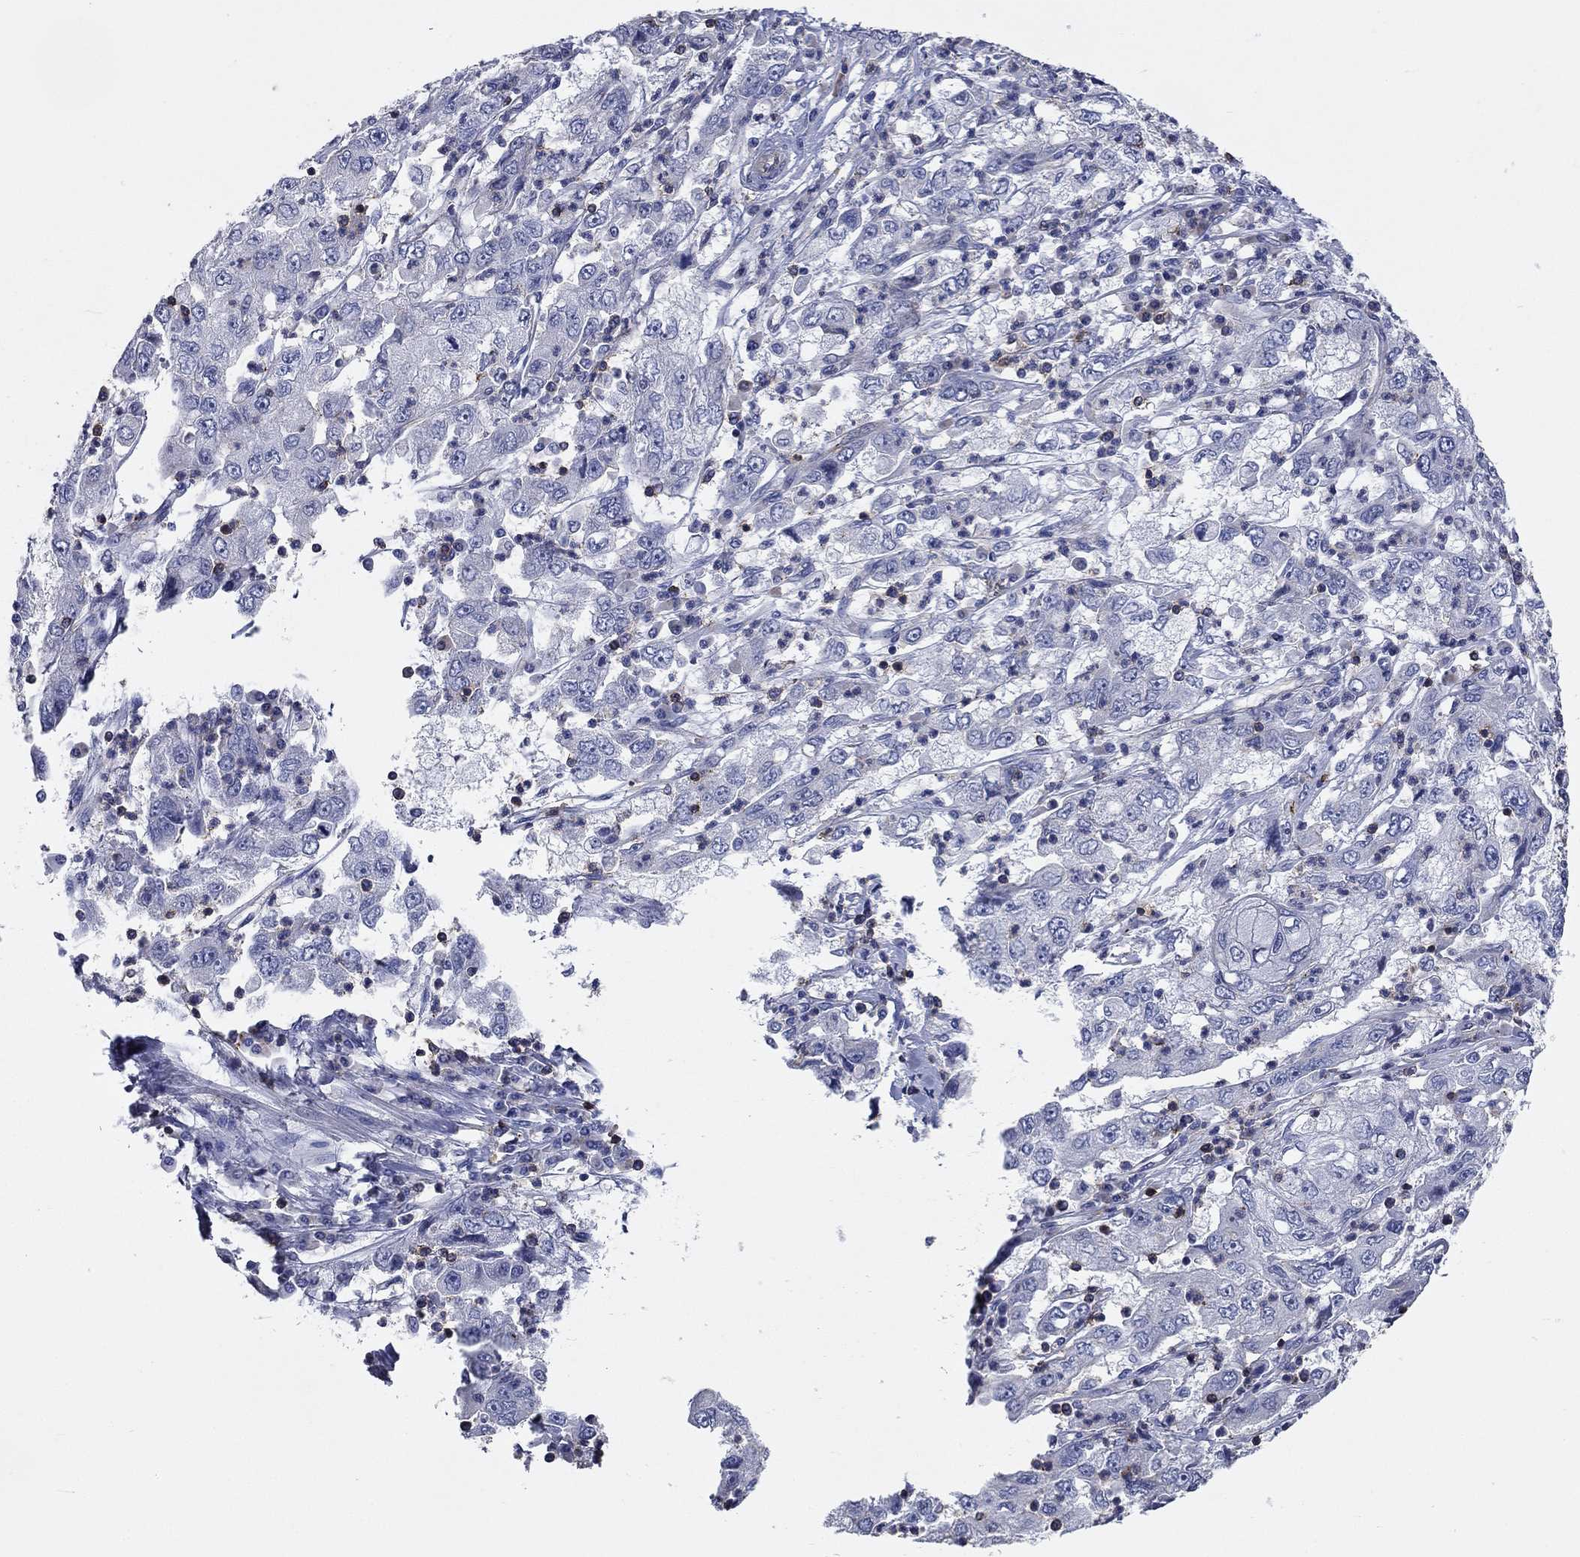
{"staining": {"intensity": "negative", "quantity": "none", "location": "none"}, "tissue": "cervical cancer", "cell_type": "Tumor cells", "image_type": "cancer", "snomed": [{"axis": "morphology", "description": "Squamous cell carcinoma, NOS"}, {"axis": "topography", "description": "Cervix"}], "caption": "There is no significant staining in tumor cells of squamous cell carcinoma (cervical). (Stains: DAB immunohistochemistry (IHC) with hematoxylin counter stain, Microscopy: brightfield microscopy at high magnification).", "gene": "SIT1", "patient": {"sex": "female", "age": 36}}